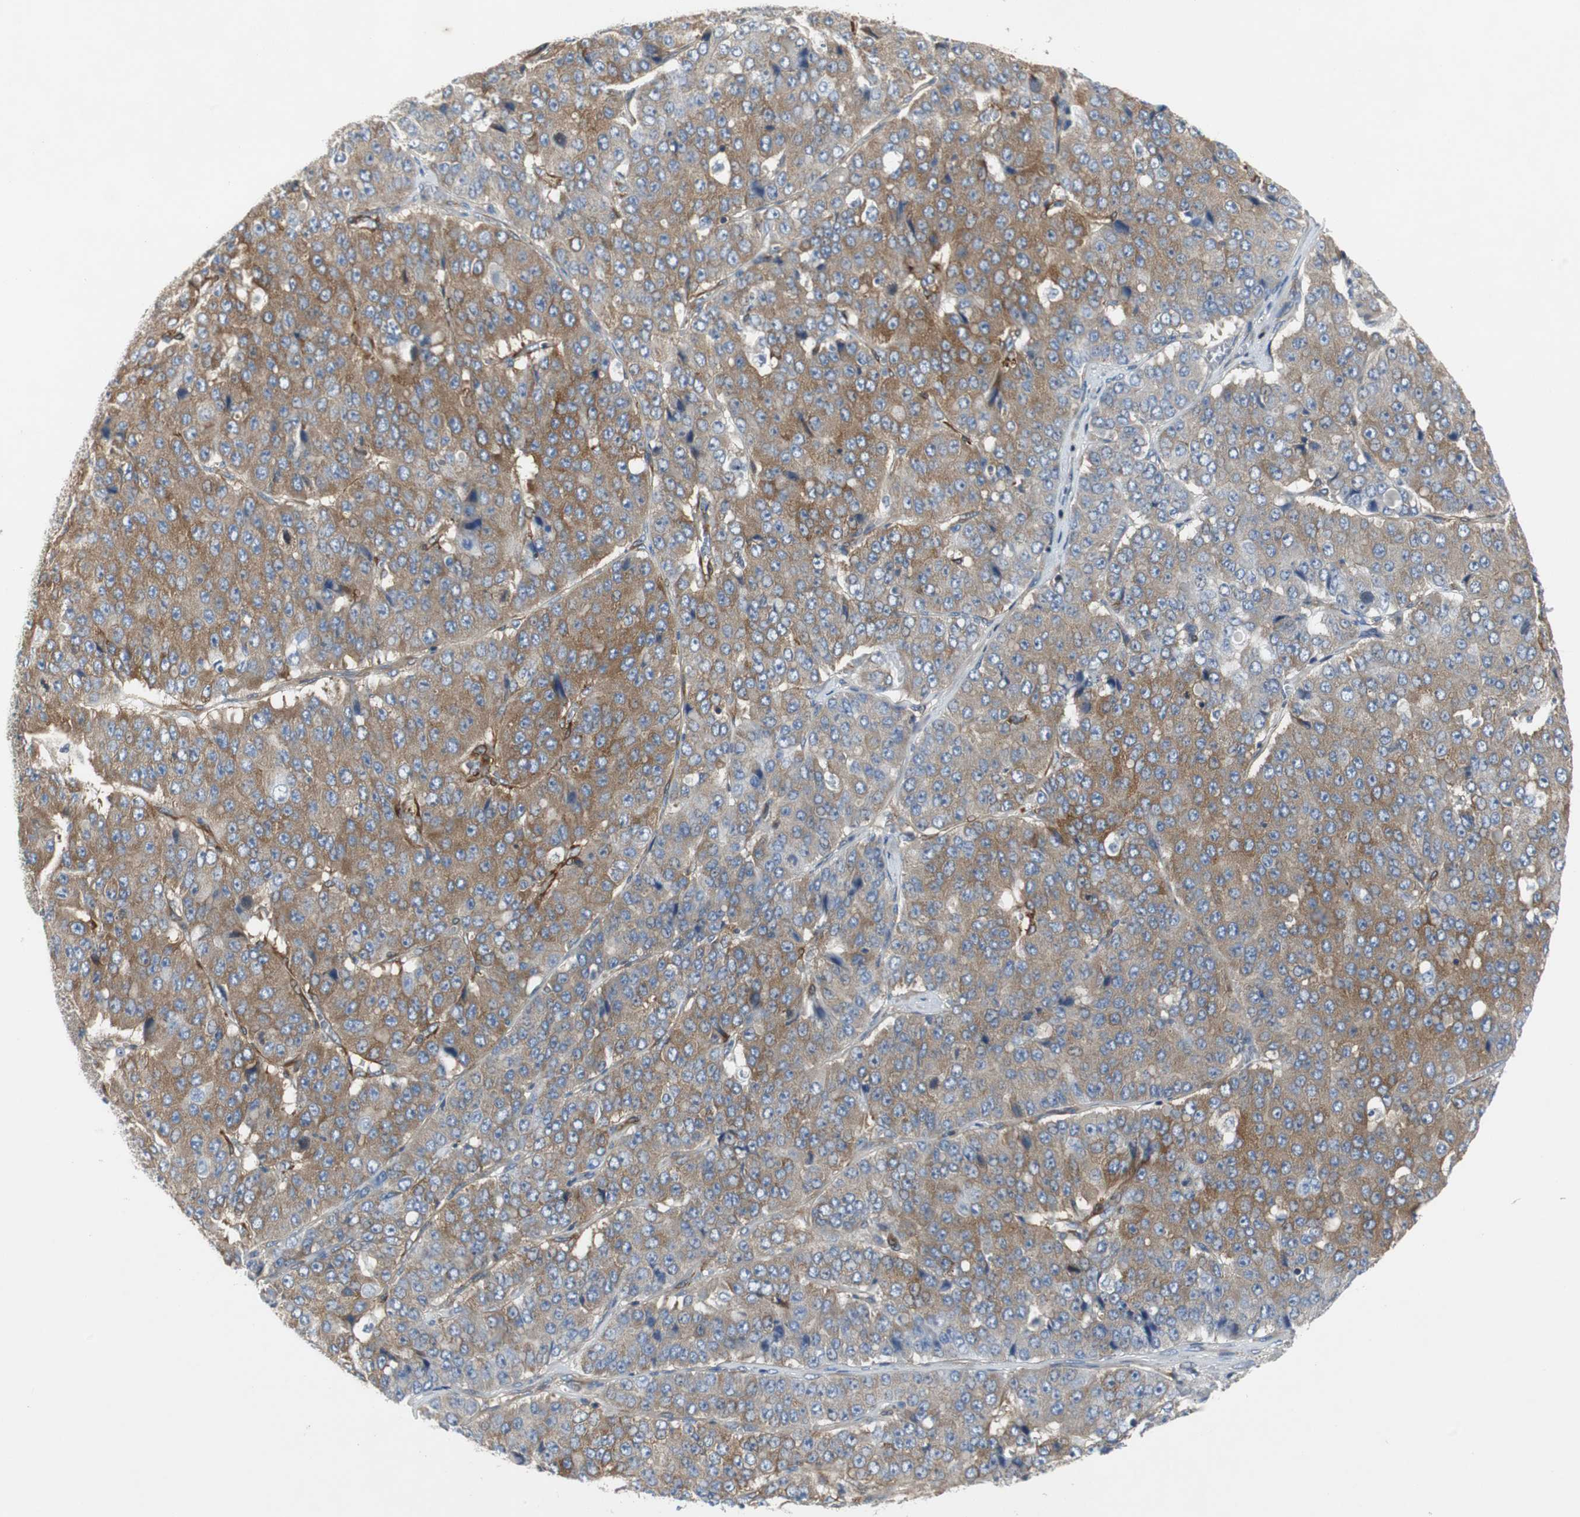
{"staining": {"intensity": "moderate", "quantity": ">75%", "location": "cytoplasmic/membranous"}, "tissue": "pancreatic cancer", "cell_type": "Tumor cells", "image_type": "cancer", "snomed": [{"axis": "morphology", "description": "Adenocarcinoma, NOS"}, {"axis": "topography", "description": "Pancreas"}], "caption": "Protein staining displays moderate cytoplasmic/membranous staining in approximately >75% of tumor cells in adenocarcinoma (pancreatic).", "gene": "GYS1", "patient": {"sex": "male", "age": 50}}